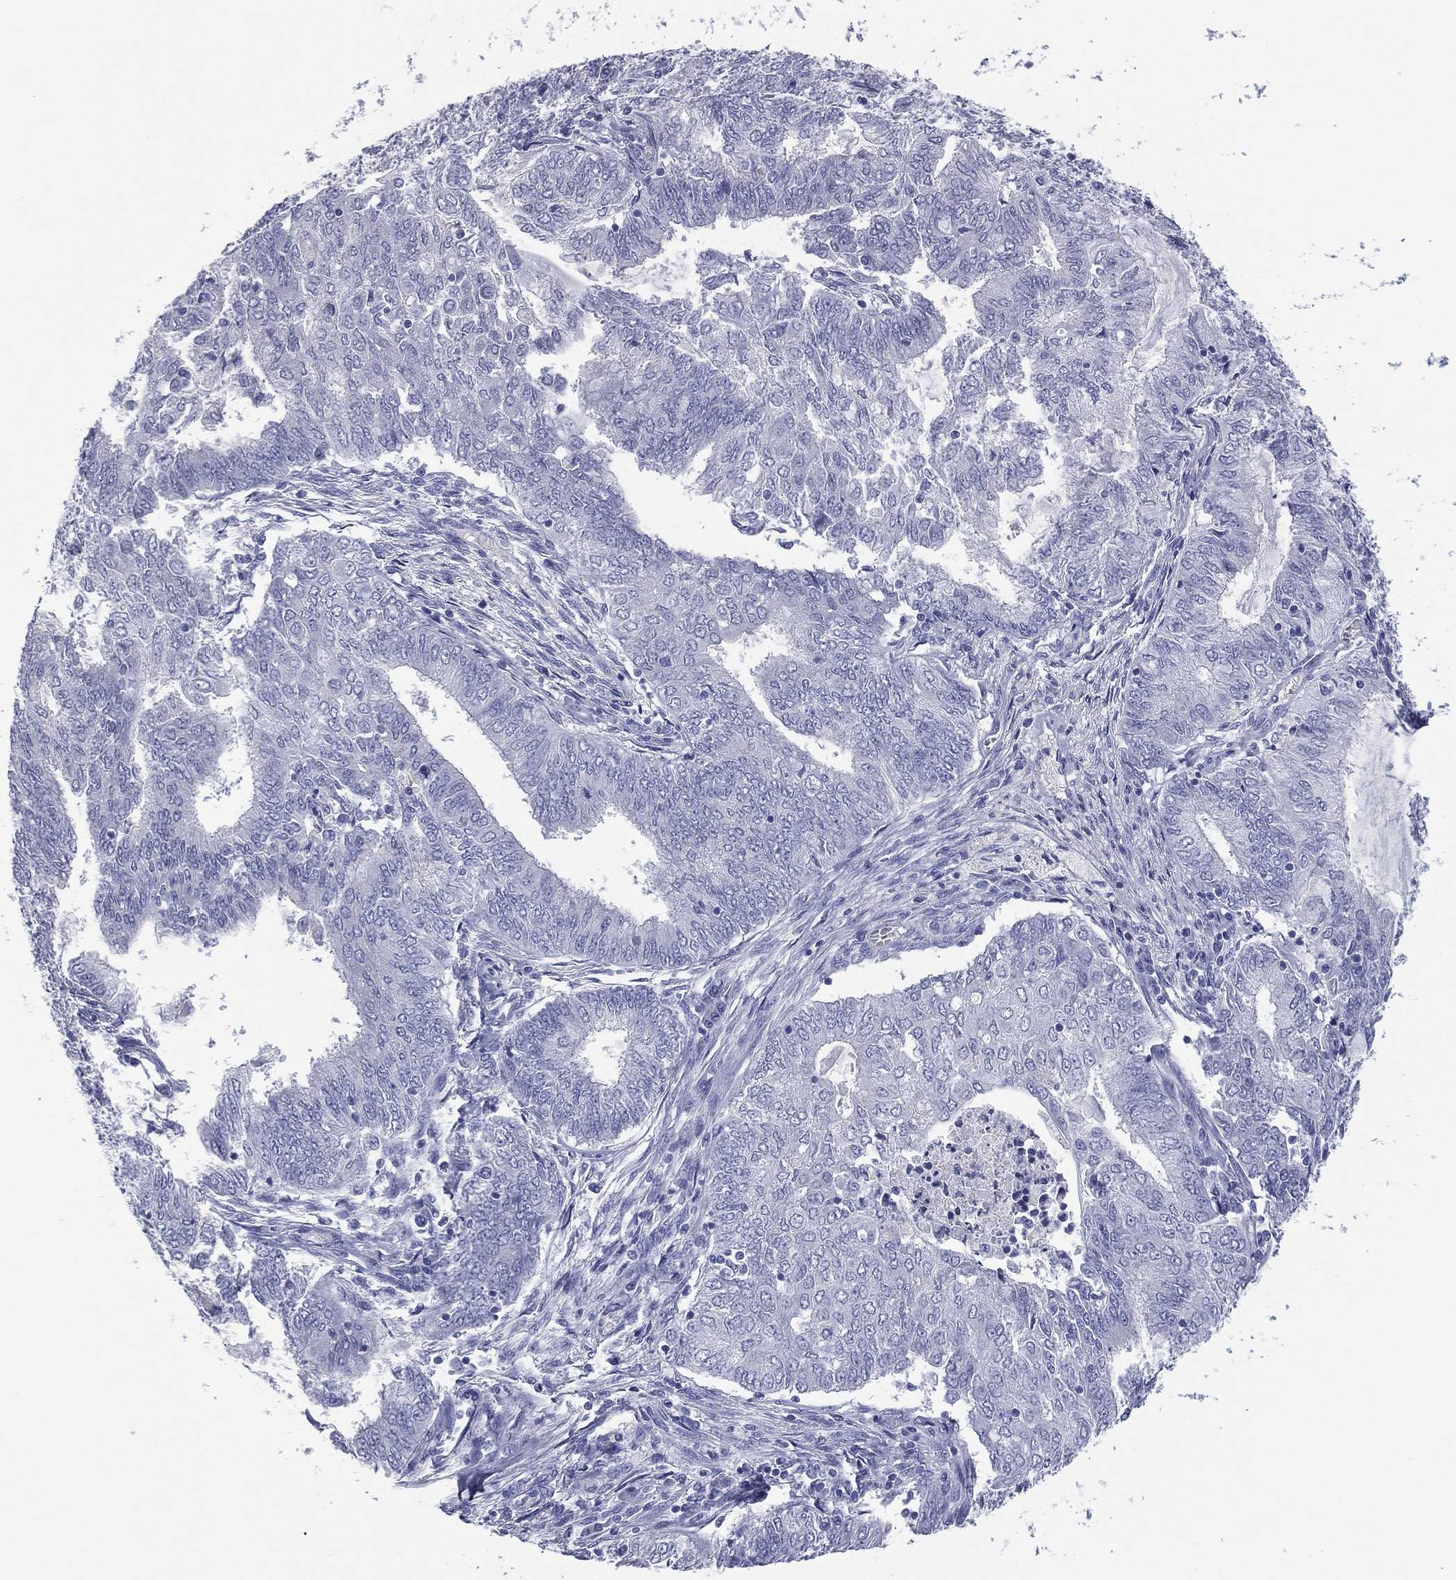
{"staining": {"intensity": "negative", "quantity": "none", "location": "none"}, "tissue": "endometrial cancer", "cell_type": "Tumor cells", "image_type": "cancer", "snomed": [{"axis": "morphology", "description": "Adenocarcinoma, NOS"}, {"axis": "topography", "description": "Endometrium"}], "caption": "Endometrial cancer stained for a protein using immunohistochemistry displays no expression tumor cells.", "gene": "MLN", "patient": {"sex": "female", "age": 62}}